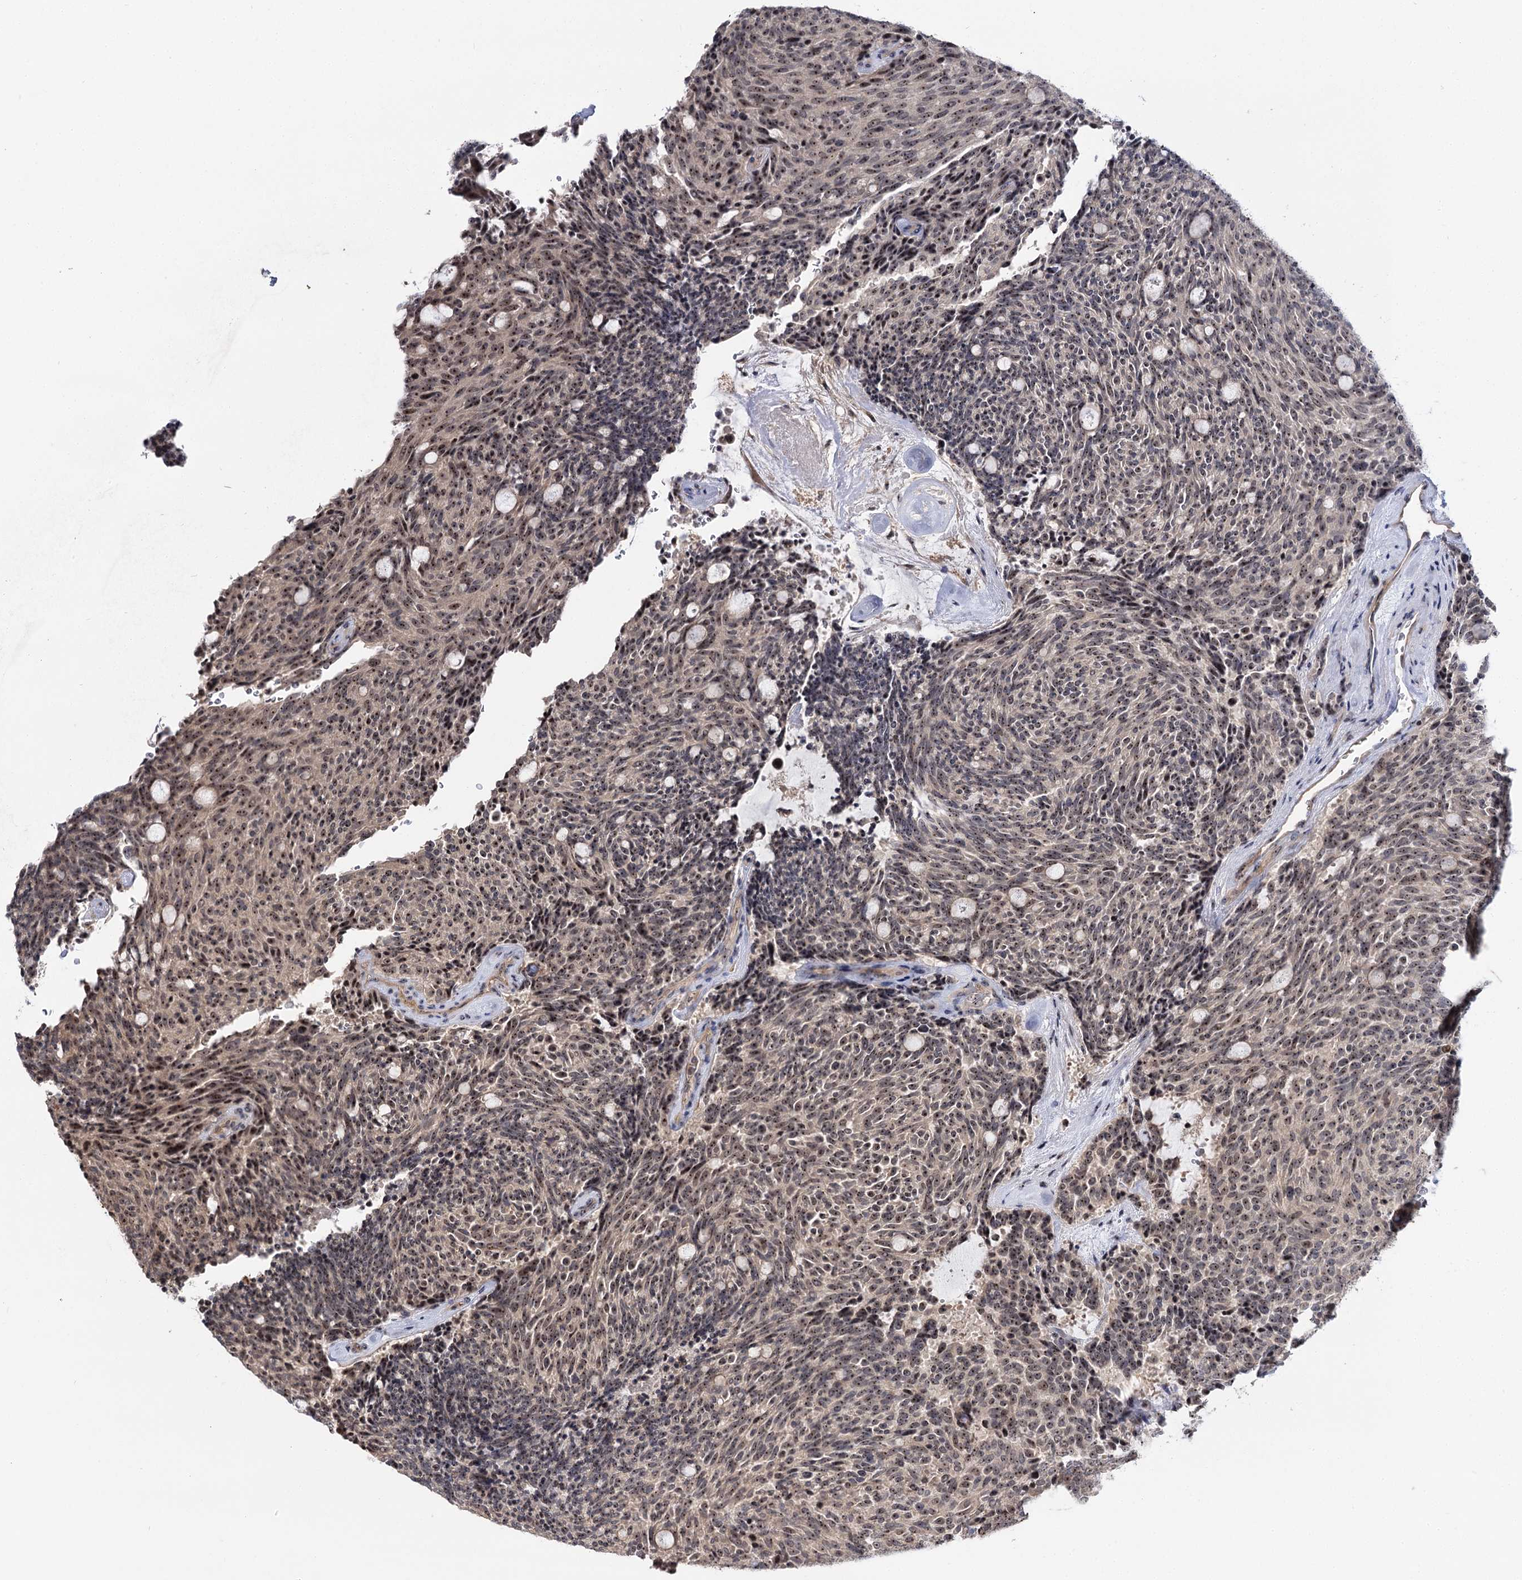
{"staining": {"intensity": "moderate", "quantity": ">75%", "location": "nuclear"}, "tissue": "carcinoid", "cell_type": "Tumor cells", "image_type": "cancer", "snomed": [{"axis": "morphology", "description": "Carcinoid, malignant, NOS"}, {"axis": "topography", "description": "Pancreas"}], "caption": "This image shows IHC staining of human malignant carcinoid, with medium moderate nuclear expression in about >75% of tumor cells.", "gene": "SUPT20H", "patient": {"sex": "female", "age": 54}}